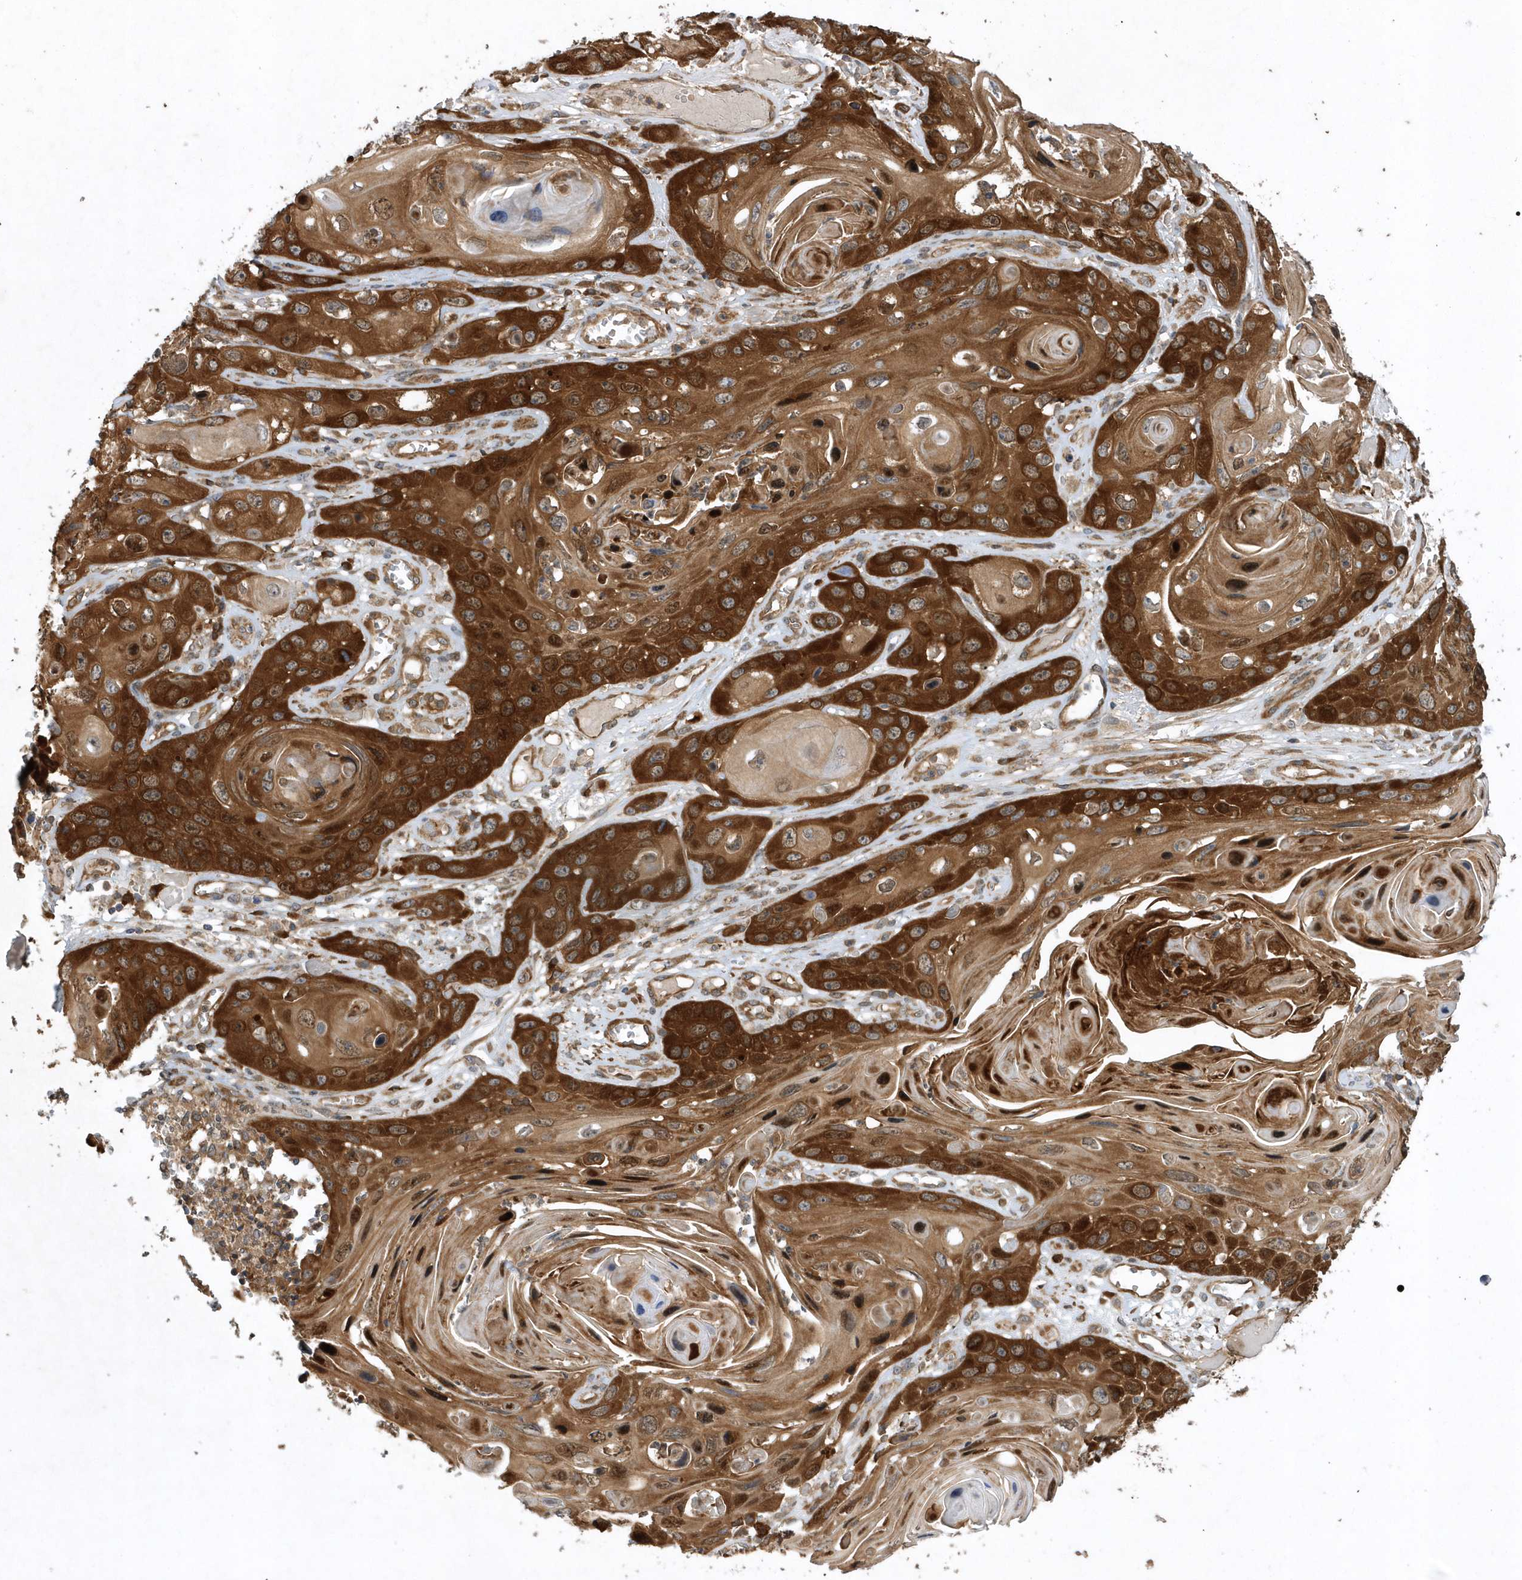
{"staining": {"intensity": "strong", "quantity": ">75%", "location": "cytoplasmic/membranous"}, "tissue": "skin cancer", "cell_type": "Tumor cells", "image_type": "cancer", "snomed": [{"axis": "morphology", "description": "Squamous cell carcinoma, NOS"}, {"axis": "topography", "description": "Skin"}], "caption": "This photomicrograph exhibits immunohistochemistry (IHC) staining of skin cancer, with high strong cytoplasmic/membranous positivity in approximately >75% of tumor cells.", "gene": "PAICS", "patient": {"sex": "male", "age": 55}}